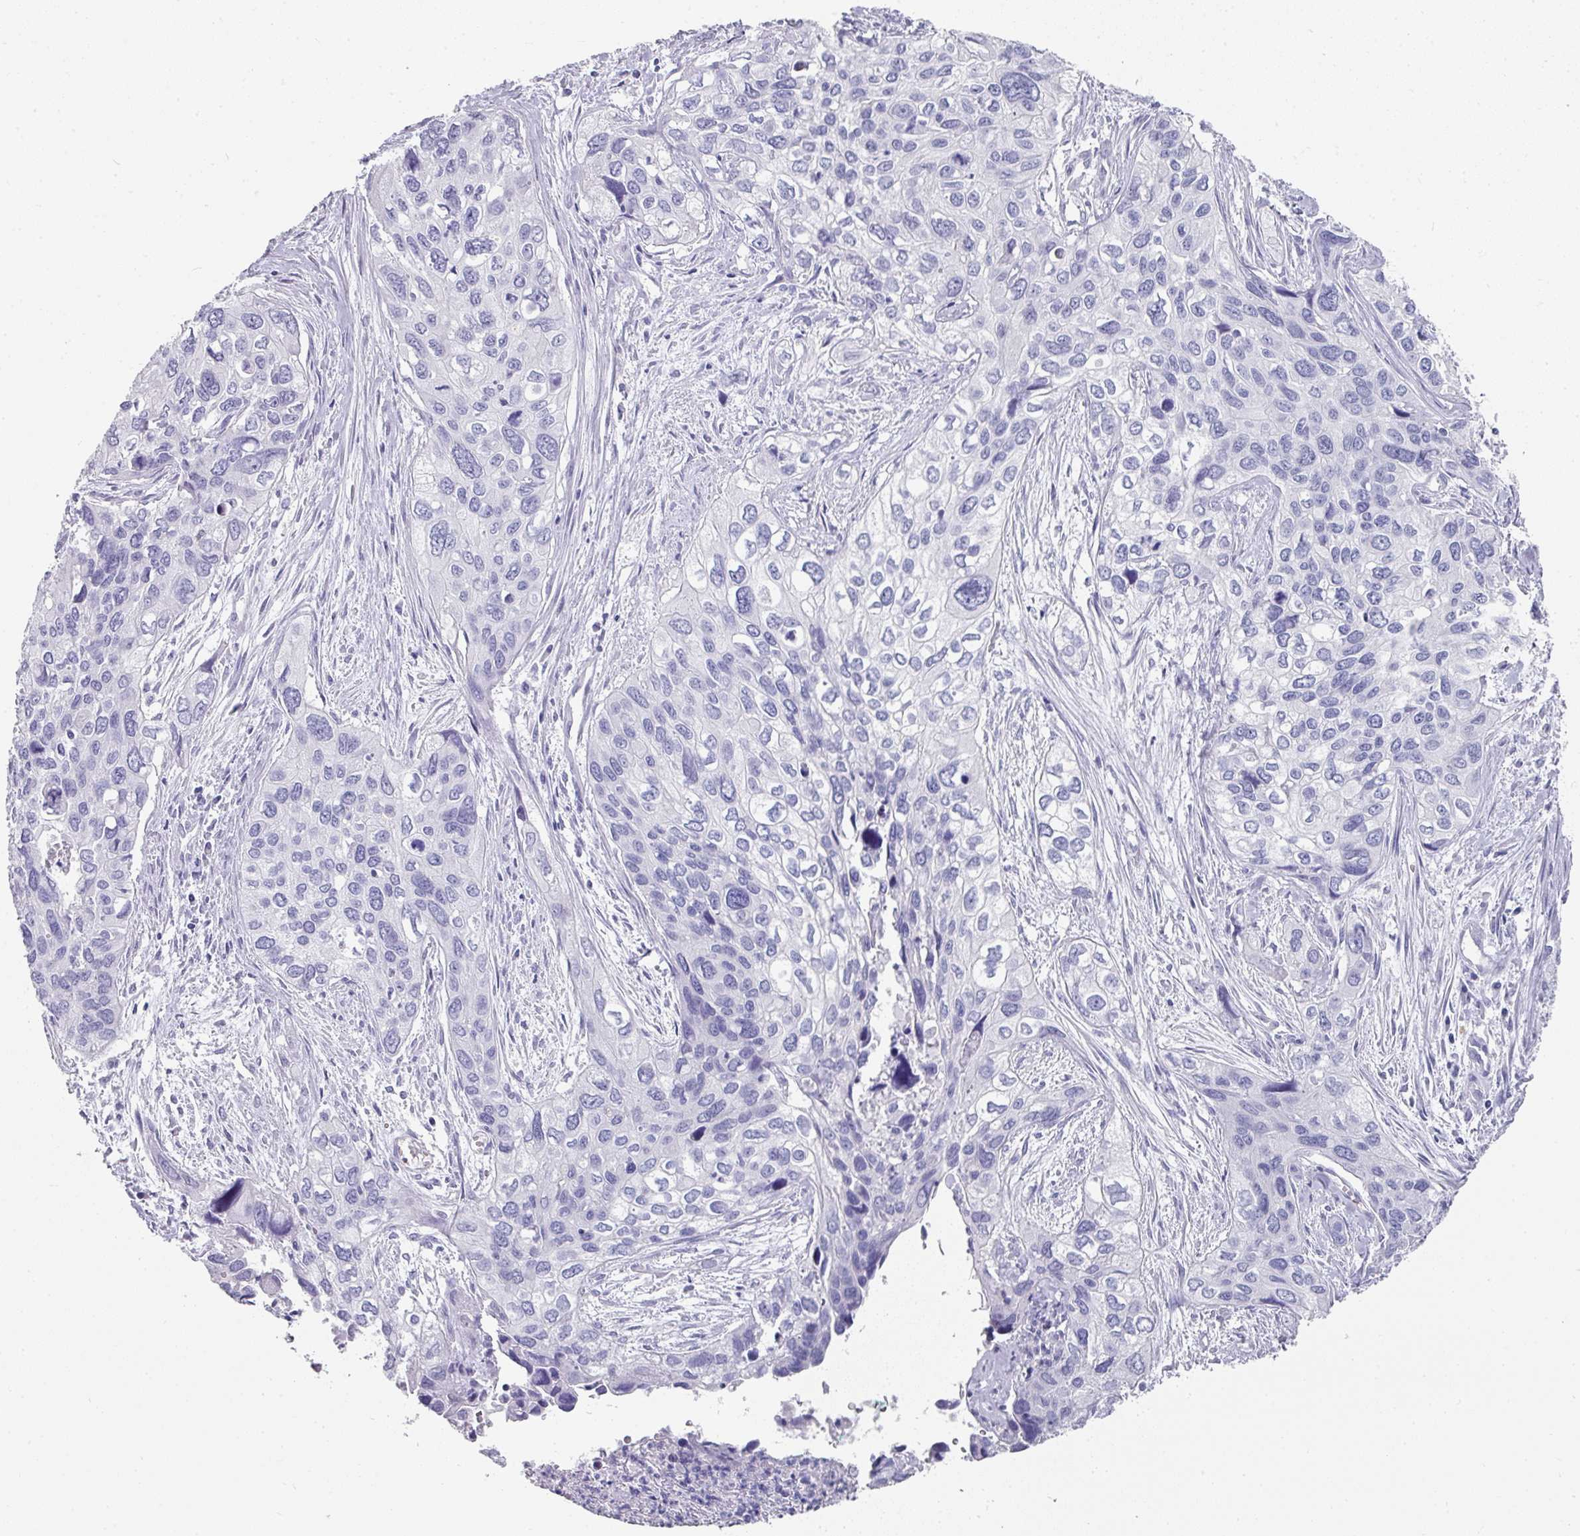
{"staining": {"intensity": "negative", "quantity": "none", "location": "none"}, "tissue": "cervical cancer", "cell_type": "Tumor cells", "image_type": "cancer", "snomed": [{"axis": "morphology", "description": "Squamous cell carcinoma, NOS"}, {"axis": "topography", "description": "Cervix"}], "caption": "This is a photomicrograph of immunohistochemistry (IHC) staining of cervical cancer (squamous cell carcinoma), which shows no expression in tumor cells.", "gene": "SETBP1", "patient": {"sex": "female", "age": 55}}